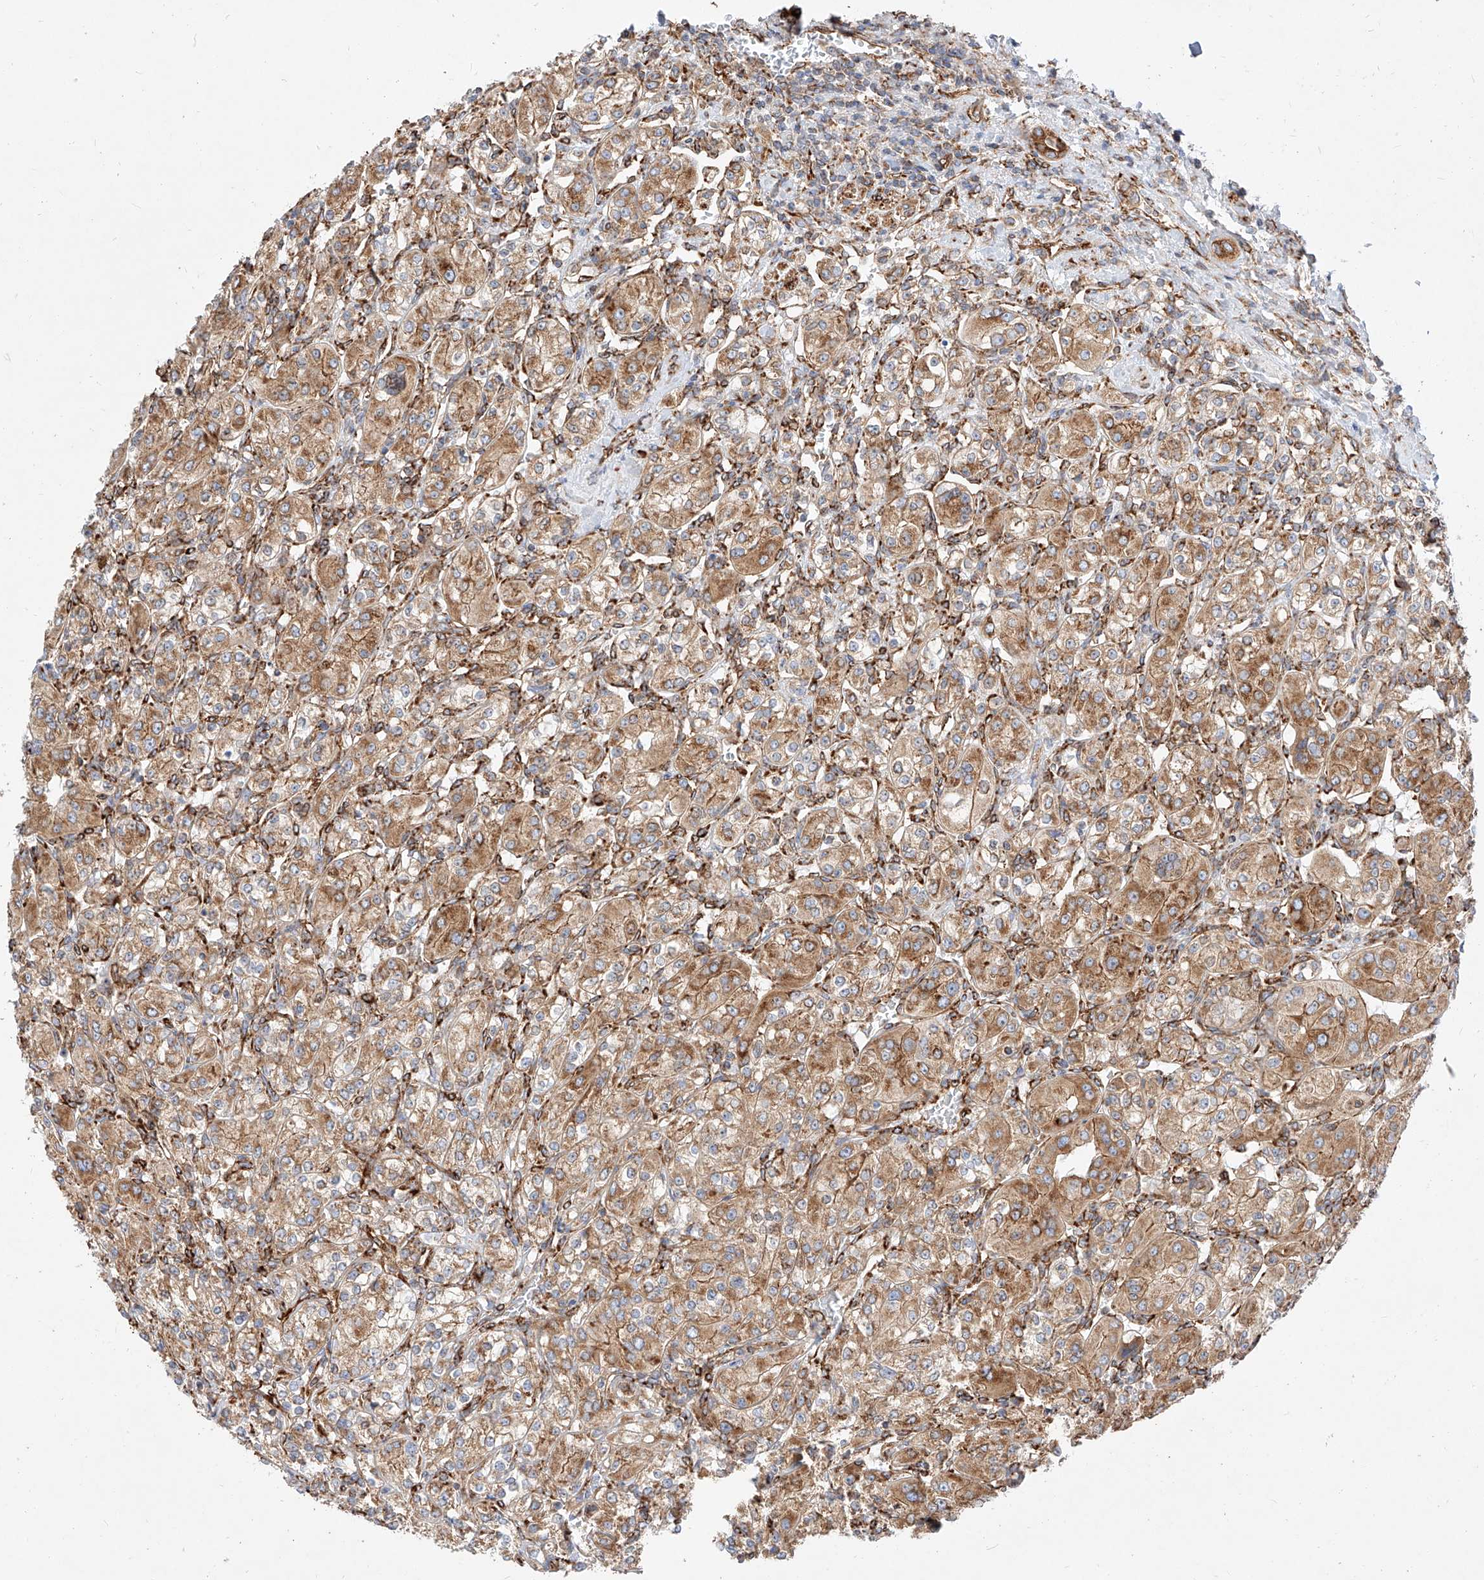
{"staining": {"intensity": "moderate", "quantity": ">75%", "location": "cytoplasmic/membranous"}, "tissue": "renal cancer", "cell_type": "Tumor cells", "image_type": "cancer", "snomed": [{"axis": "morphology", "description": "Adenocarcinoma, NOS"}, {"axis": "topography", "description": "Kidney"}], "caption": "This is a photomicrograph of immunohistochemistry staining of renal adenocarcinoma, which shows moderate staining in the cytoplasmic/membranous of tumor cells.", "gene": "CSGALNACT2", "patient": {"sex": "male", "age": 77}}